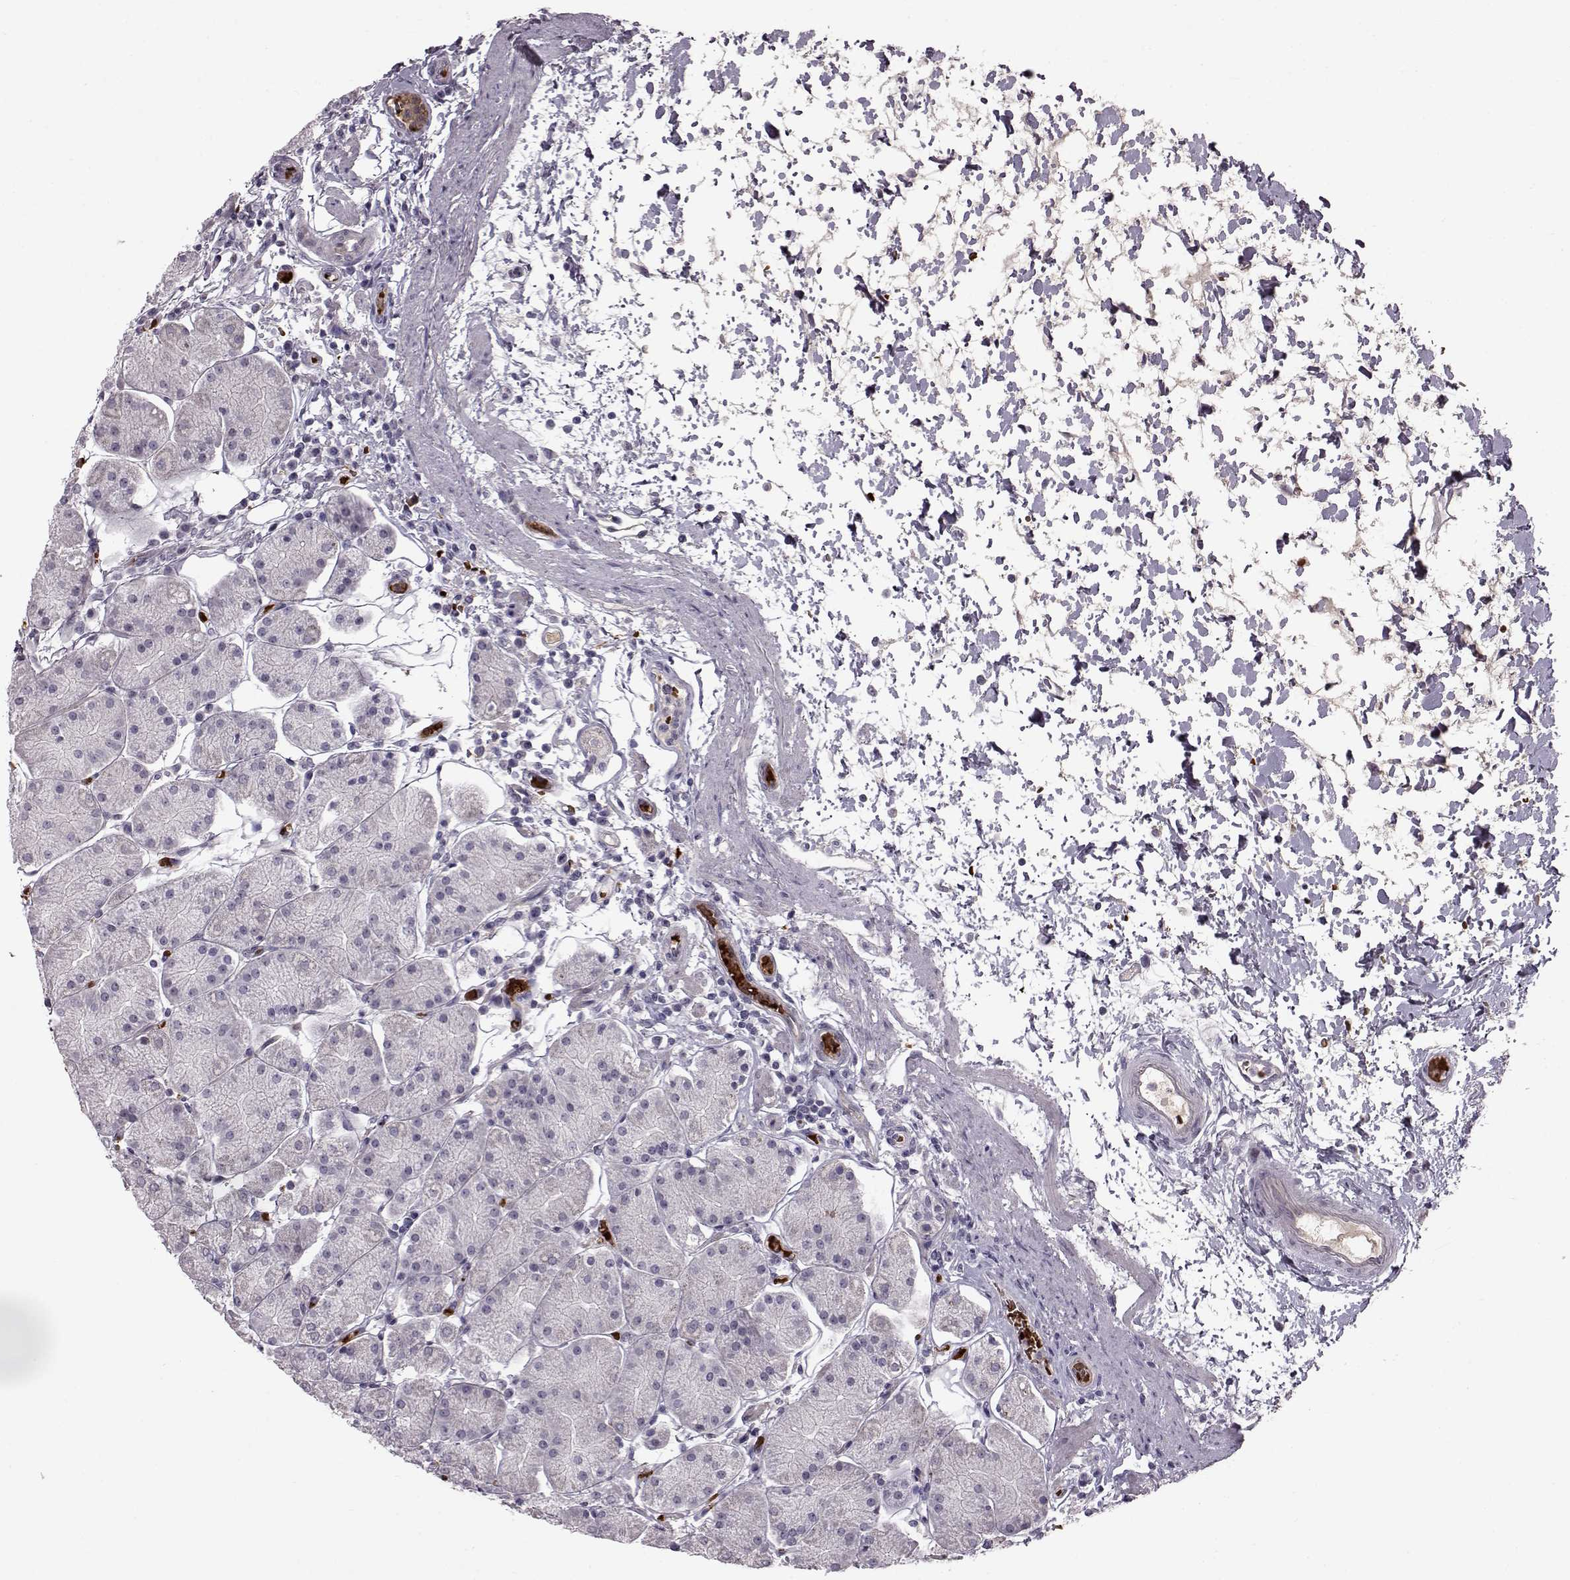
{"staining": {"intensity": "negative", "quantity": "none", "location": "none"}, "tissue": "stomach", "cell_type": "Glandular cells", "image_type": "normal", "snomed": [{"axis": "morphology", "description": "Normal tissue, NOS"}, {"axis": "topography", "description": "Stomach"}], "caption": "High power microscopy histopathology image of an immunohistochemistry (IHC) histopathology image of unremarkable stomach, revealing no significant expression in glandular cells.", "gene": "PROP1", "patient": {"sex": "male", "age": 54}}